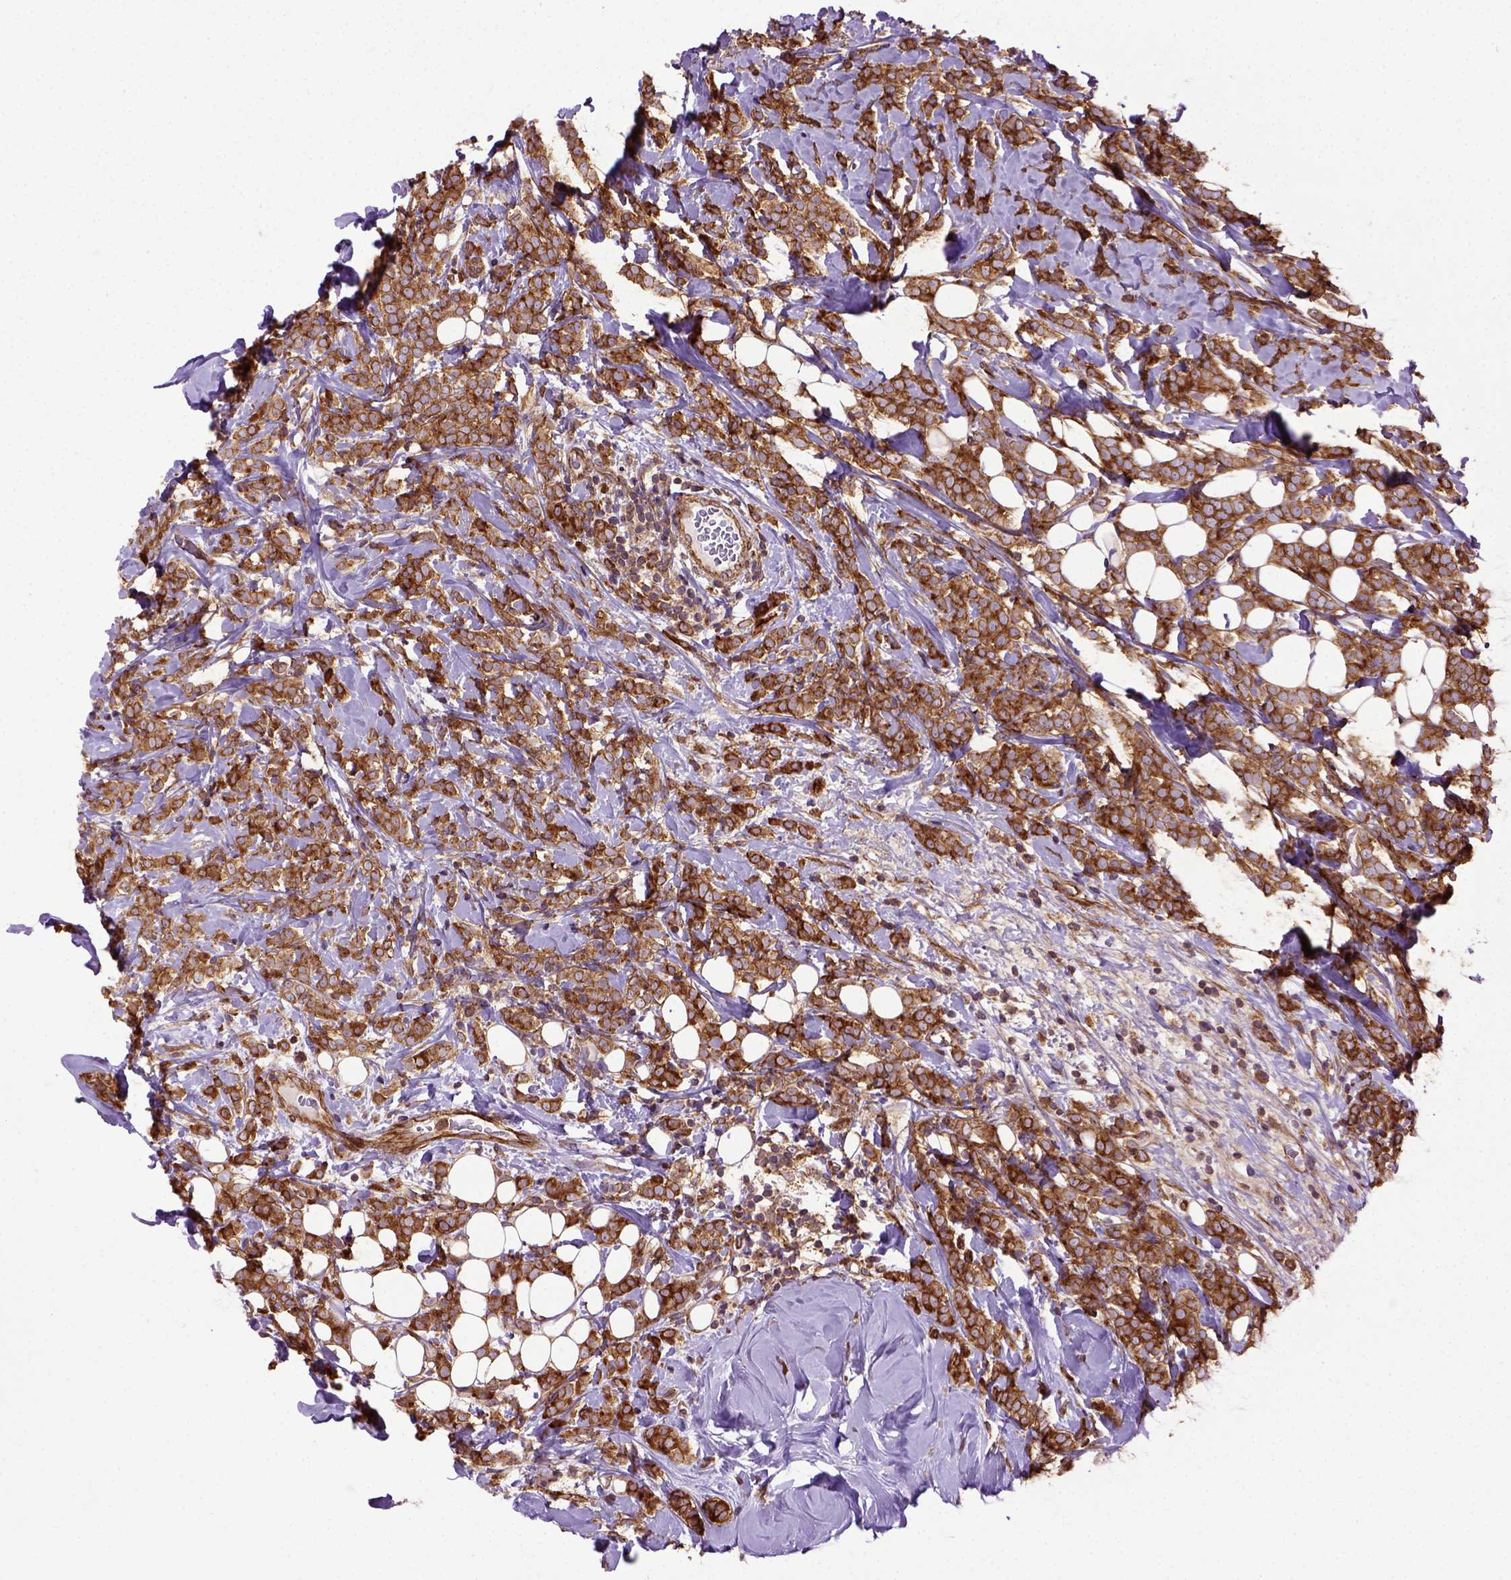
{"staining": {"intensity": "strong", "quantity": ">75%", "location": "cytoplasmic/membranous"}, "tissue": "breast cancer", "cell_type": "Tumor cells", "image_type": "cancer", "snomed": [{"axis": "morphology", "description": "Lobular carcinoma"}, {"axis": "topography", "description": "Breast"}], "caption": "Immunohistochemistry micrograph of neoplastic tissue: breast cancer stained using immunohistochemistry reveals high levels of strong protein expression localized specifically in the cytoplasmic/membranous of tumor cells, appearing as a cytoplasmic/membranous brown color.", "gene": "CAPRIN1", "patient": {"sex": "female", "age": 49}}